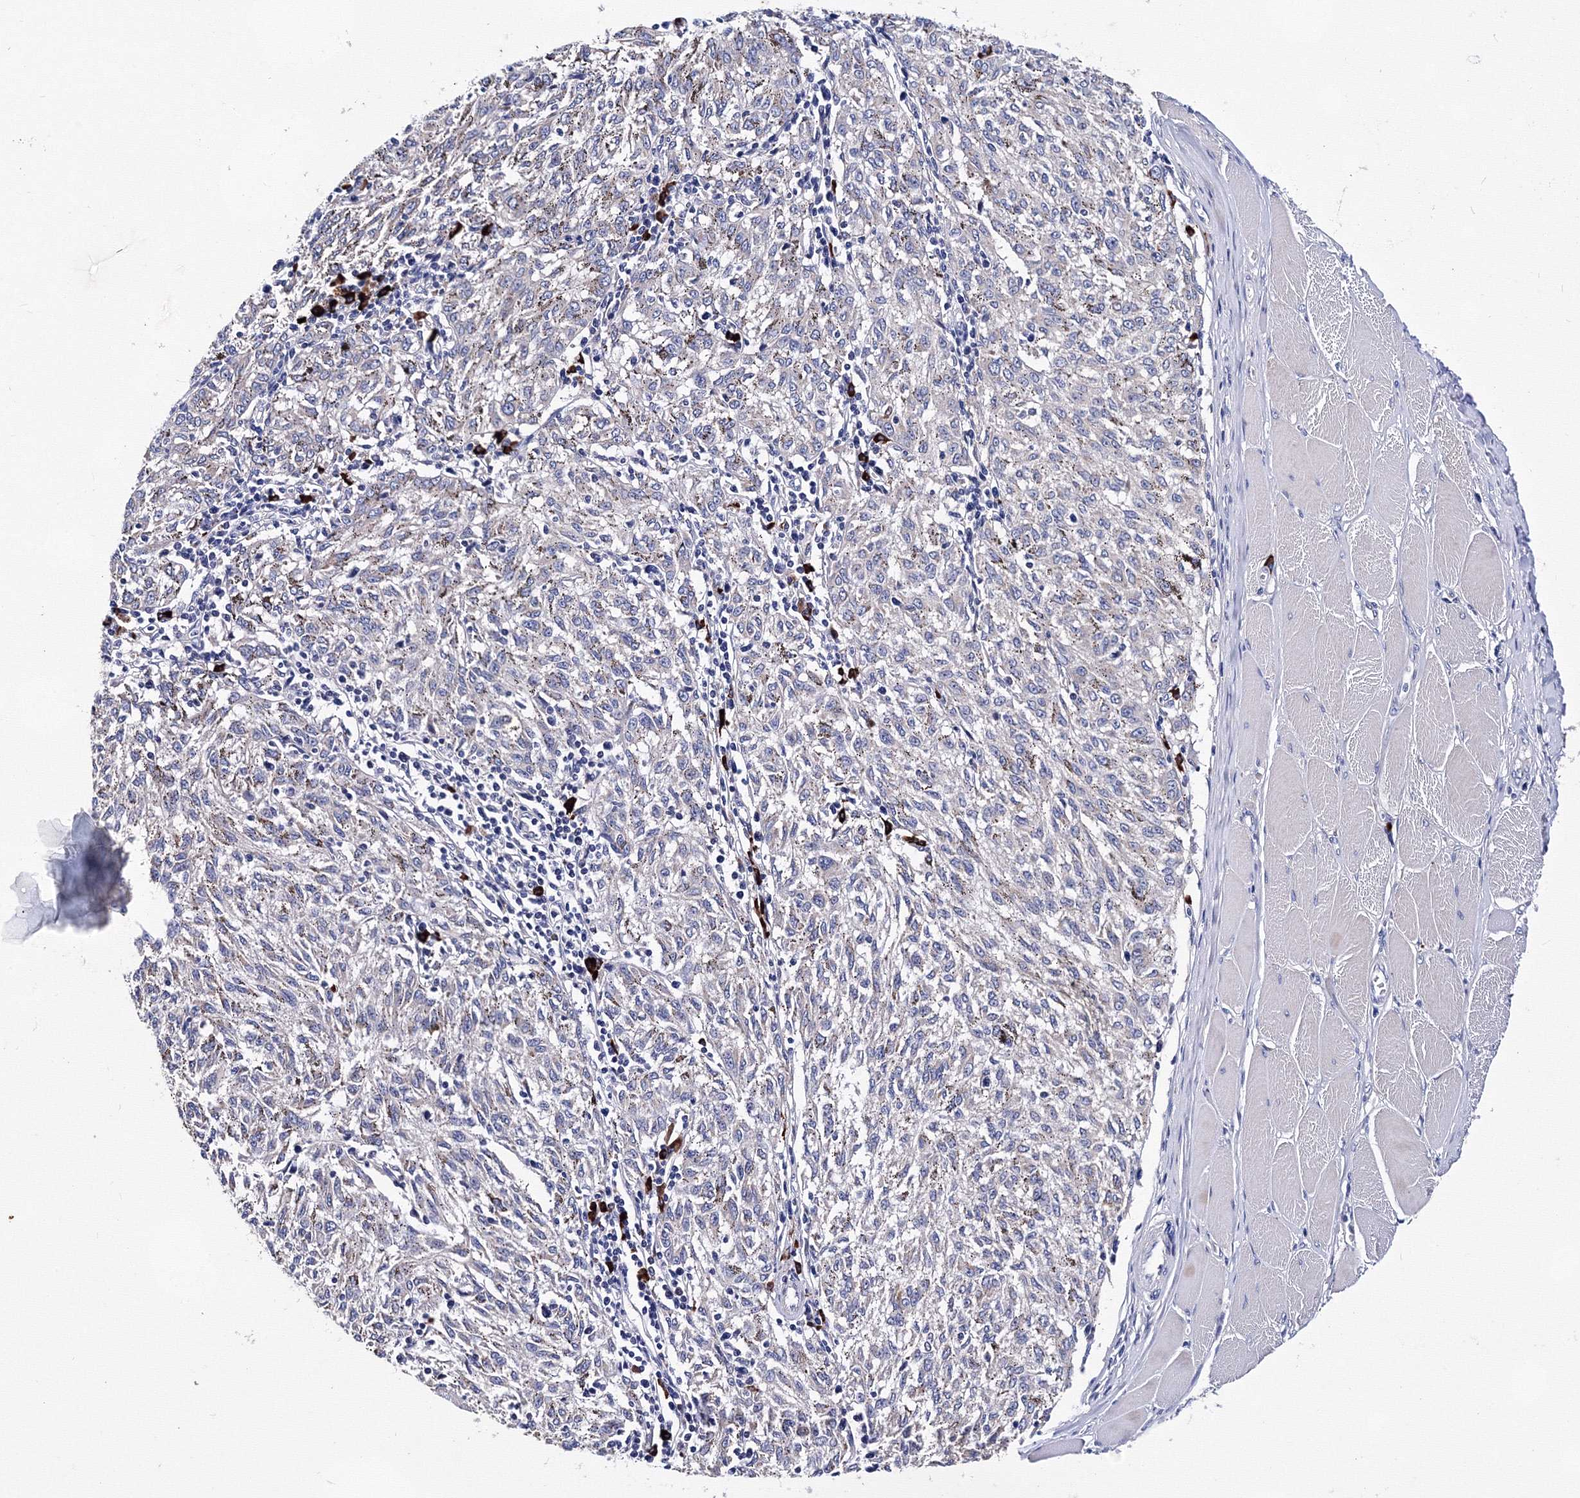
{"staining": {"intensity": "negative", "quantity": "none", "location": "none"}, "tissue": "melanoma", "cell_type": "Tumor cells", "image_type": "cancer", "snomed": [{"axis": "morphology", "description": "Malignant melanoma, NOS"}, {"axis": "topography", "description": "Skin"}], "caption": "The micrograph displays no significant expression in tumor cells of melanoma.", "gene": "TRPM2", "patient": {"sex": "female", "age": 72}}